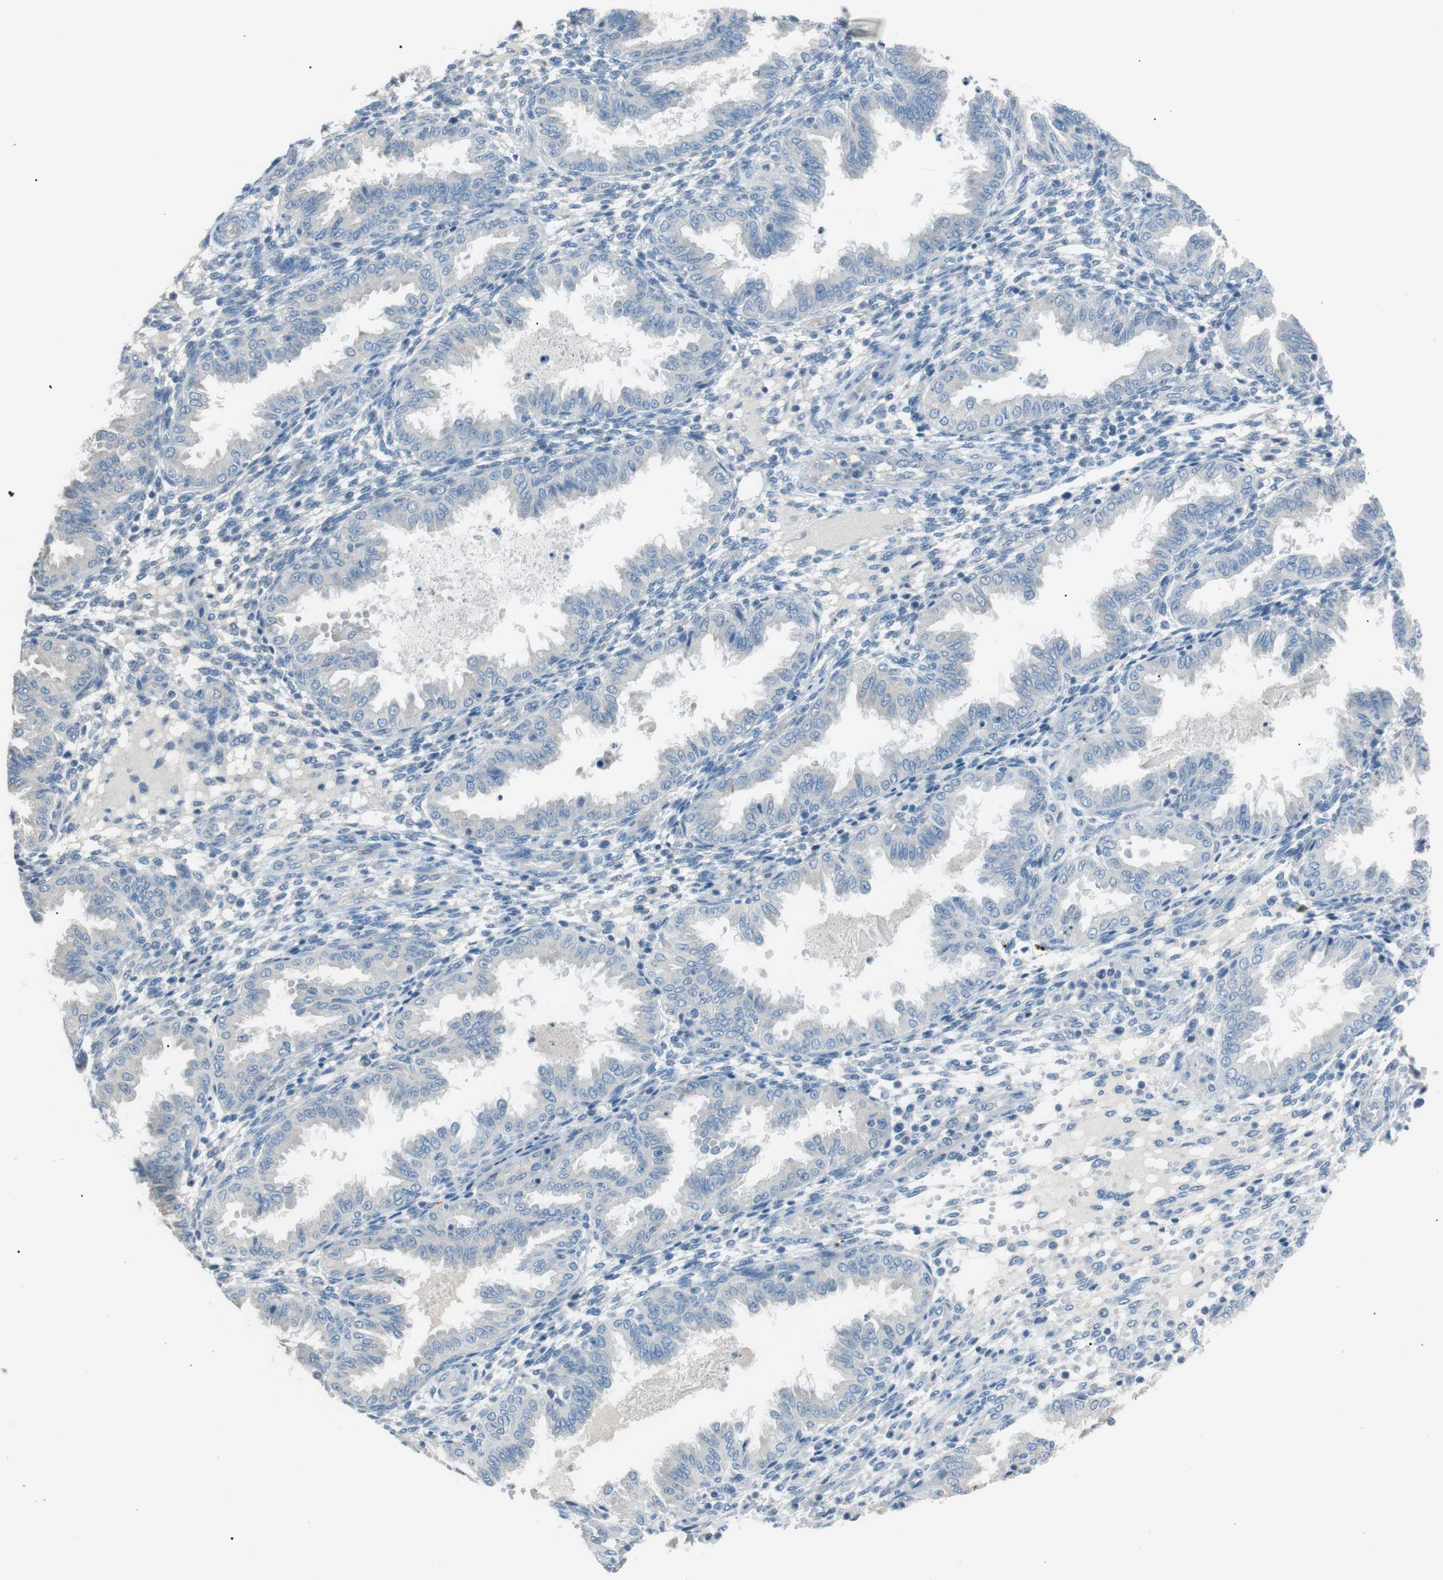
{"staining": {"intensity": "moderate", "quantity": "<25%", "location": "cytoplasmic/membranous"}, "tissue": "endometrium", "cell_type": "Cells in endometrial stroma", "image_type": "normal", "snomed": [{"axis": "morphology", "description": "Normal tissue, NOS"}, {"axis": "topography", "description": "Endometrium"}], "caption": "Protein analysis of benign endometrium exhibits moderate cytoplasmic/membranous positivity in approximately <25% of cells in endometrial stroma.", "gene": "CDH26", "patient": {"sex": "female", "age": 33}}